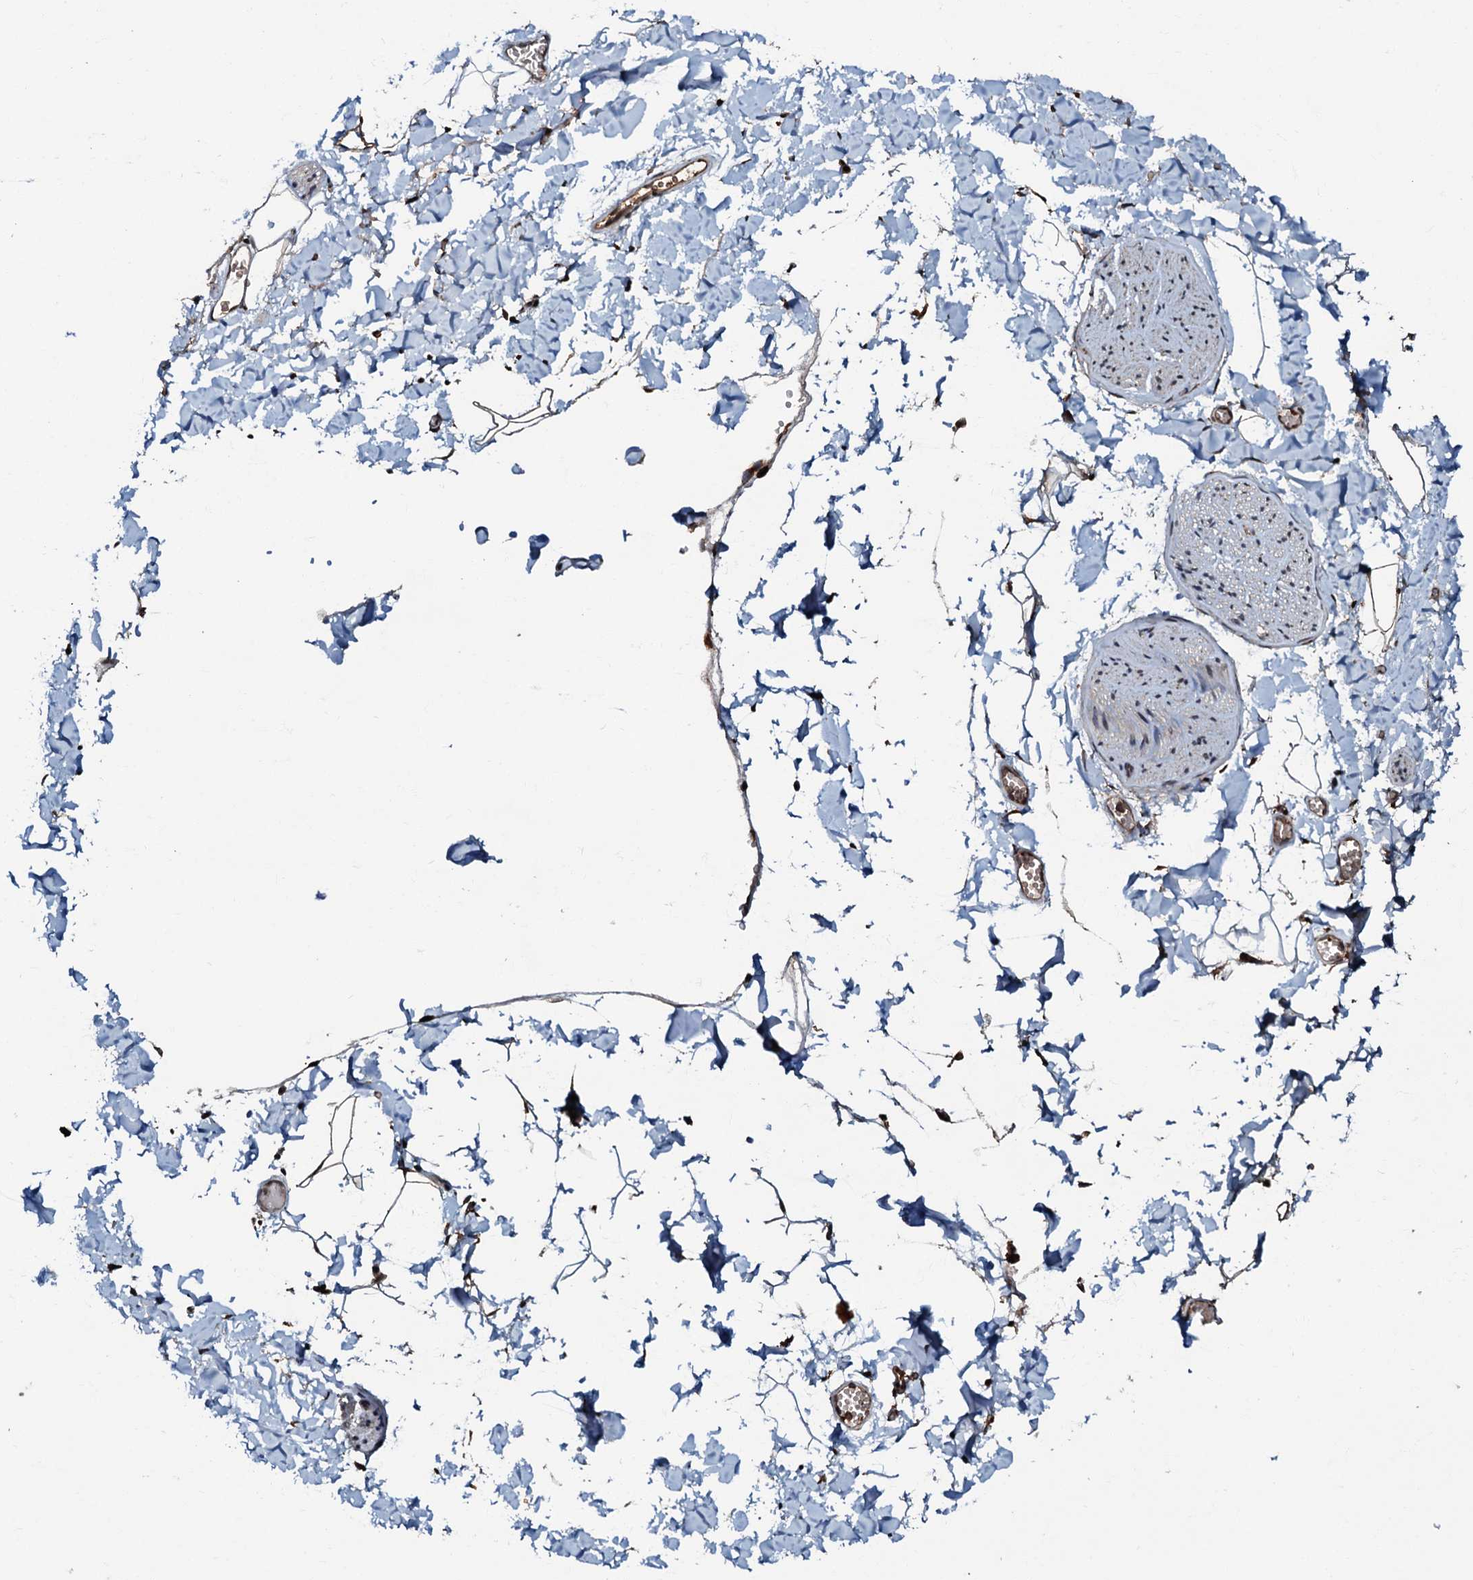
{"staining": {"intensity": "negative", "quantity": "none", "location": "none"}, "tissue": "adipose tissue", "cell_type": "Adipocytes", "image_type": "normal", "snomed": [{"axis": "morphology", "description": "Normal tissue, NOS"}, {"axis": "topography", "description": "Gallbladder"}, {"axis": "topography", "description": "Peripheral nerve tissue"}], "caption": "Immunohistochemistry (IHC) of normal human adipose tissue displays no expression in adipocytes.", "gene": "C18orf32", "patient": {"sex": "male", "age": 38}}